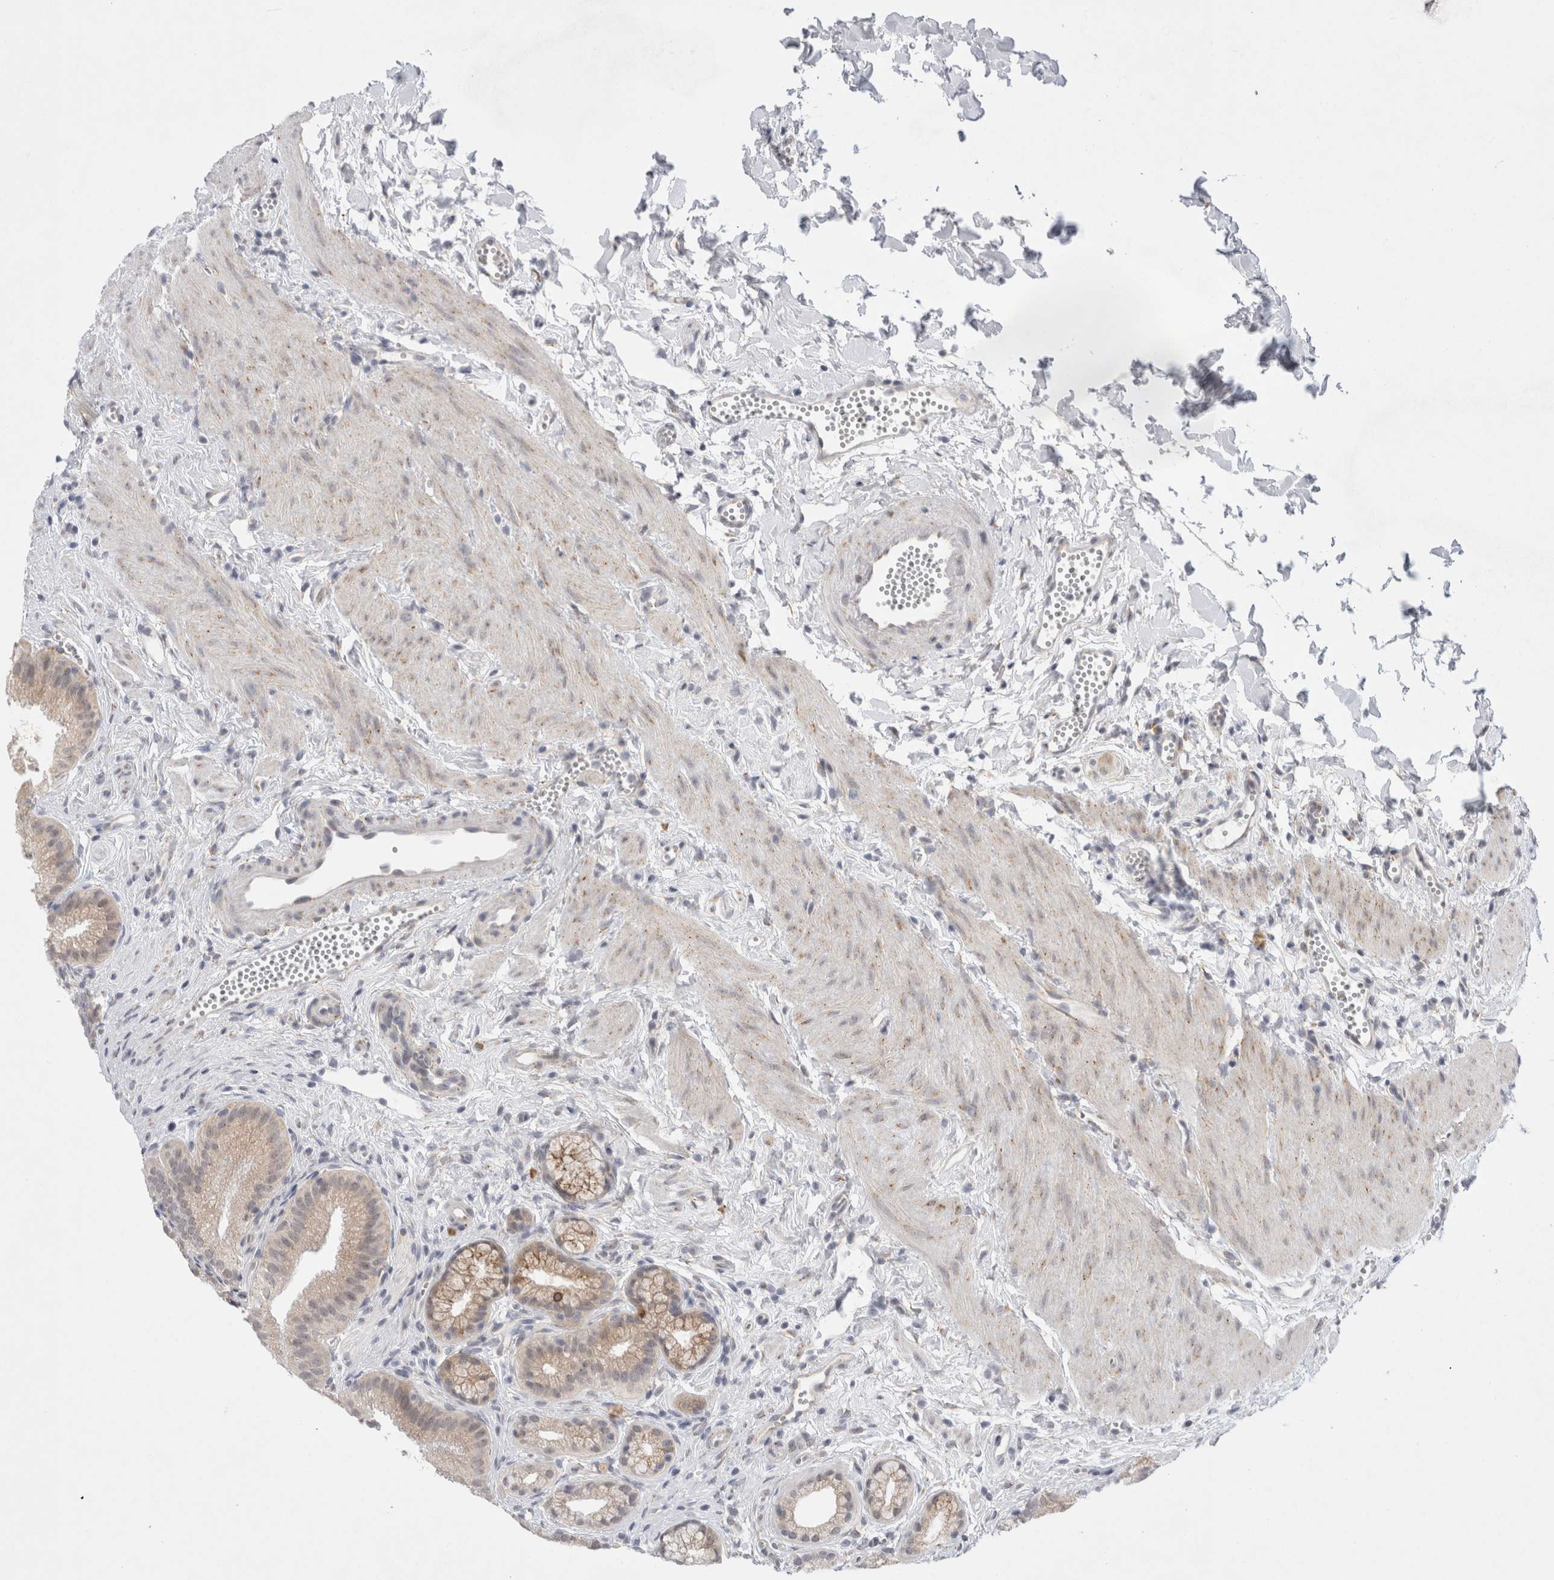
{"staining": {"intensity": "weak", "quantity": ">75%", "location": "cytoplasmic/membranous,nuclear"}, "tissue": "gallbladder", "cell_type": "Glandular cells", "image_type": "normal", "snomed": [{"axis": "morphology", "description": "Normal tissue, NOS"}, {"axis": "topography", "description": "Gallbladder"}], "caption": "Immunohistochemistry (DAB (3,3'-diaminobenzidine)) staining of unremarkable gallbladder demonstrates weak cytoplasmic/membranous,nuclear protein positivity in about >75% of glandular cells.", "gene": "TRMT1L", "patient": {"sex": "male", "age": 38}}